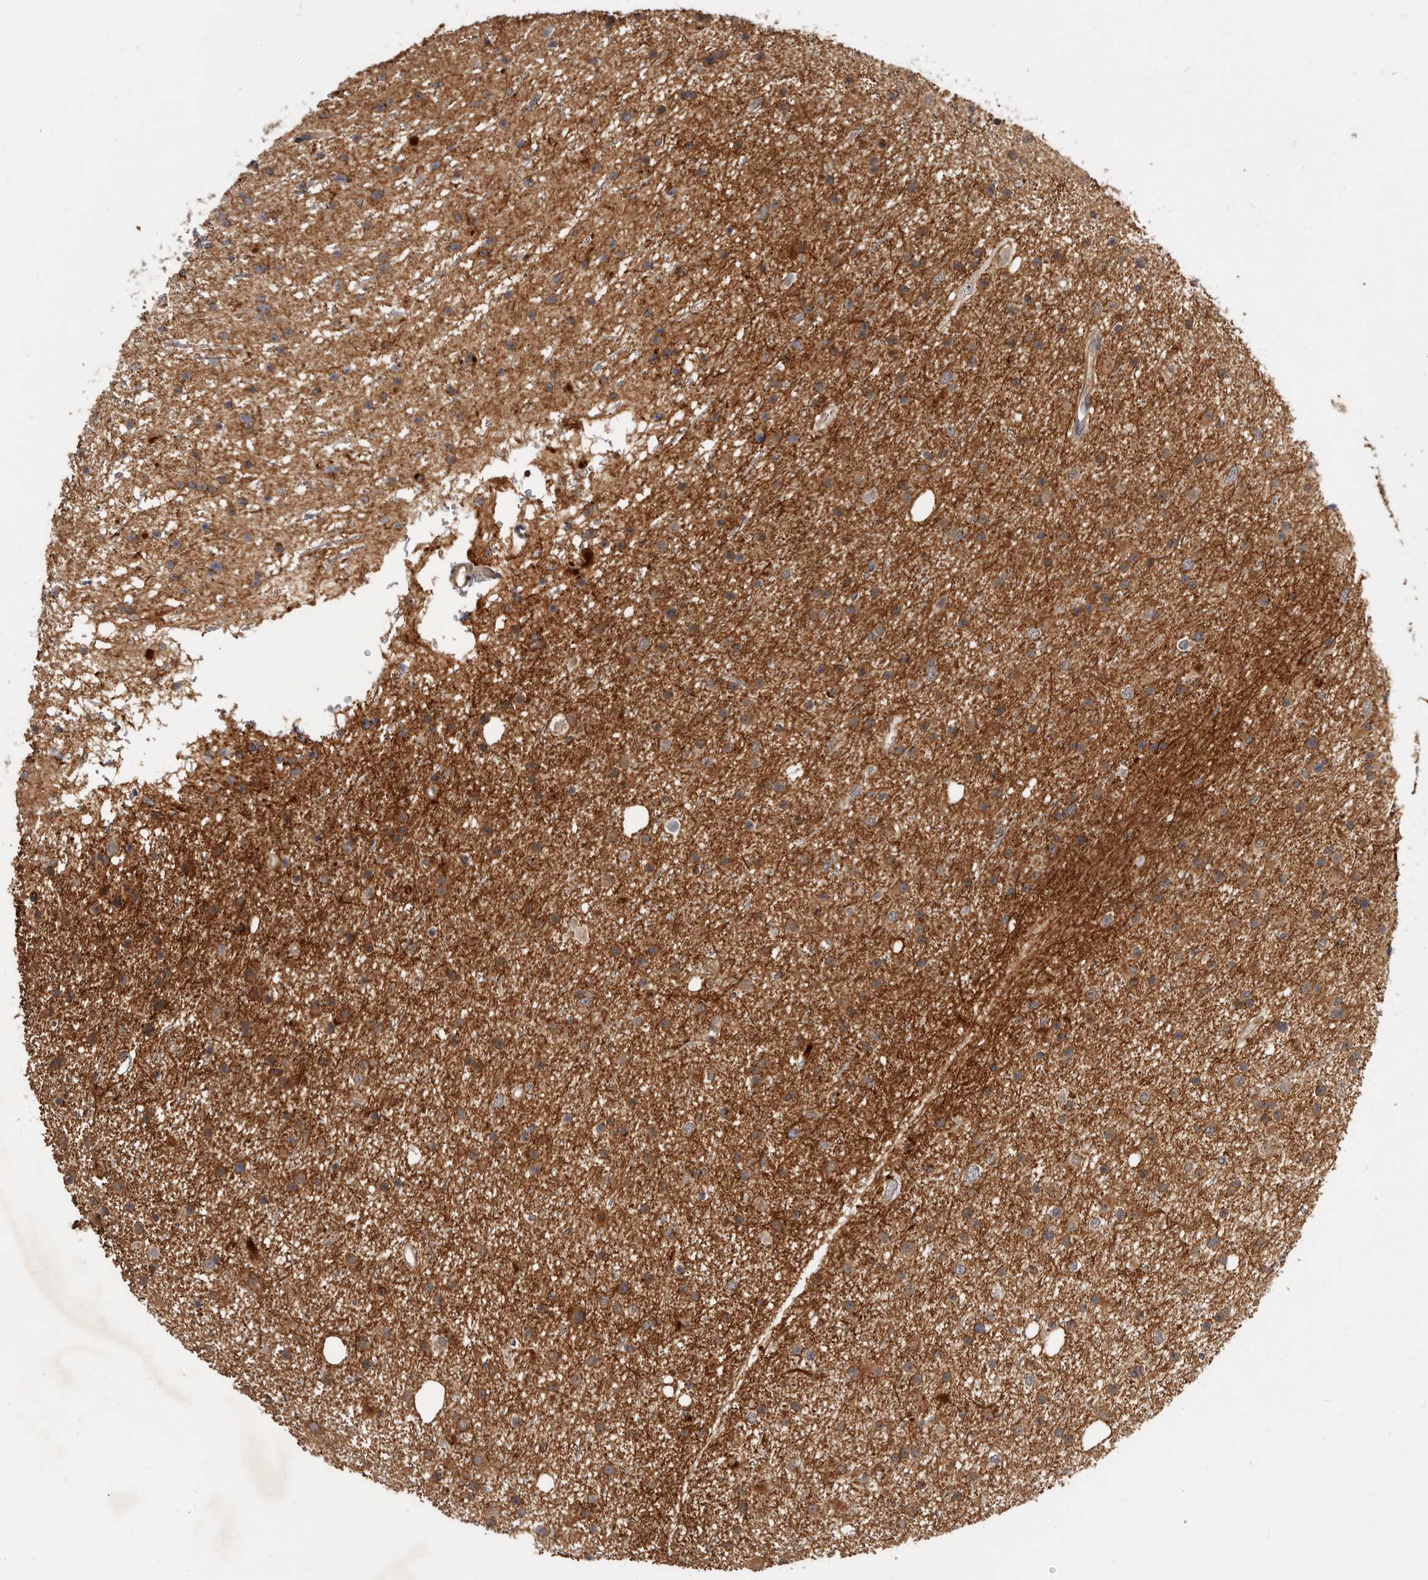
{"staining": {"intensity": "moderate", "quantity": ">75%", "location": "cytoplasmic/membranous"}, "tissue": "glioma", "cell_type": "Tumor cells", "image_type": "cancer", "snomed": [{"axis": "morphology", "description": "Glioma, malignant, Low grade"}, {"axis": "topography", "description": "Cerebral cortex"}], "caption": "This photomicrograph shows immunohistochemistry (IHC) staining of human glioma, with medium moderate cytoplasmic/membranous expression in about >75% of tumor cells.", "gene": "INAVA", "patient": {"sex": "female", "age": 39}}